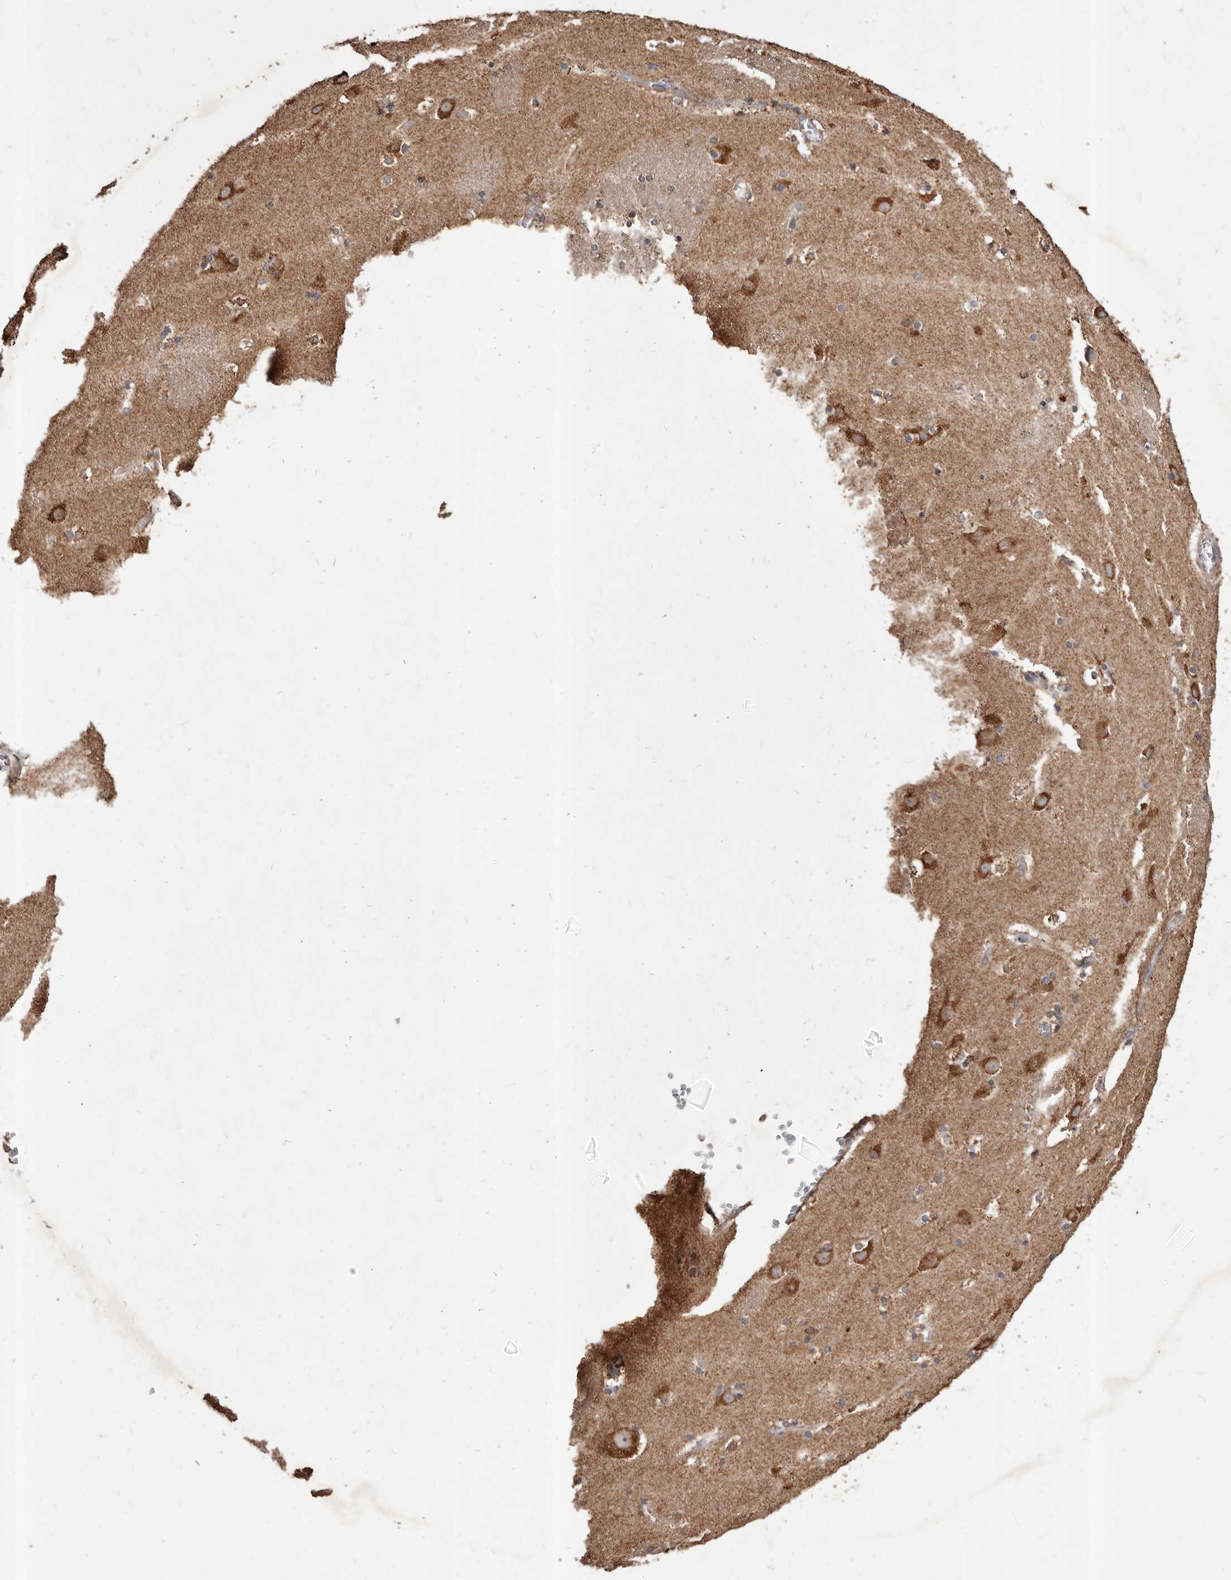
{"staining": {"intensity": "weak", "quantity": "<25%", "location": "cytoplasmic/membranous"}, "tissue": "caudate", "cell_type": "Glial cells", "image_type": "normal", "snomed": [{"axis": "morphology", "description": "Normal tissue, NOS"}, {"axis": "topography", "description": "Lateral ventricle wall"}], "caption": "The IHC micrograph has no significant positivity in glial cells of caudate.", "gene": "STEAP2", "patient": {"sex": "male", "age": 45}}